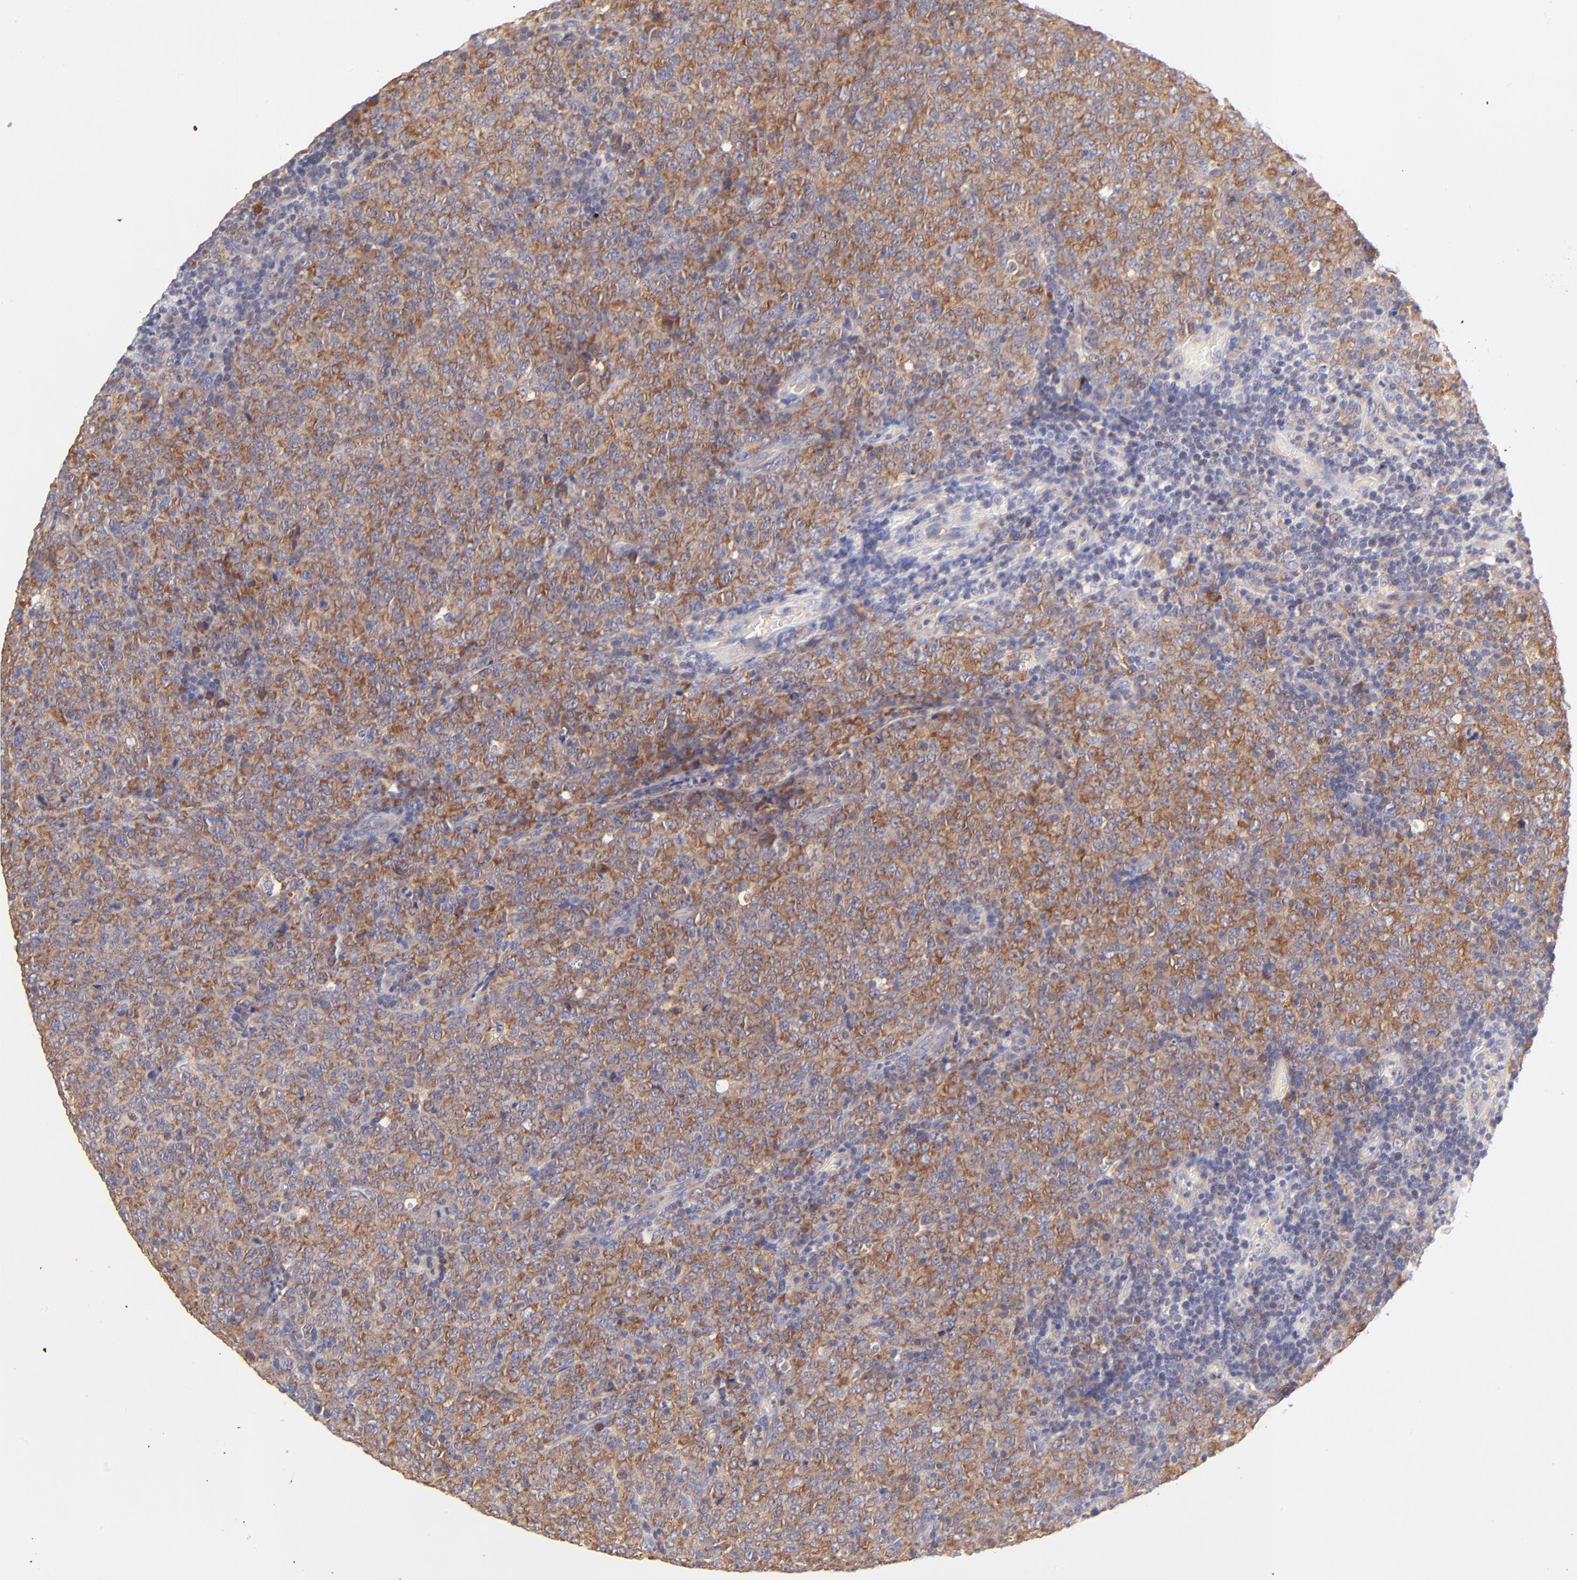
{"staining": {"intensity": "moderate", "quantity": ">75%", "location": "cytoplasmic/membranous"}, "tissue": "lymphoma", "cell_type": "Tumor cells", "image_type": "cancer", "snomed": [{"axis": "morphology", "description": "Malignant lymphoma, non-Hodgkin's type, High grade"}, {"axis": "topography", "description": "Tonsil"}], "caption": "IHC (DAB (3,3'-diaminobenzidine)) staining of lymphoma shows moderate cytoplasmic/membranous protein expression in about >75% of tumor cells. Using DAB (brown) and hematoxylin (blue) stains, captured at high magnification using brightfield microscopy.", "gene": "RPL11", "patient": {"sex": "female", "age": 36}}